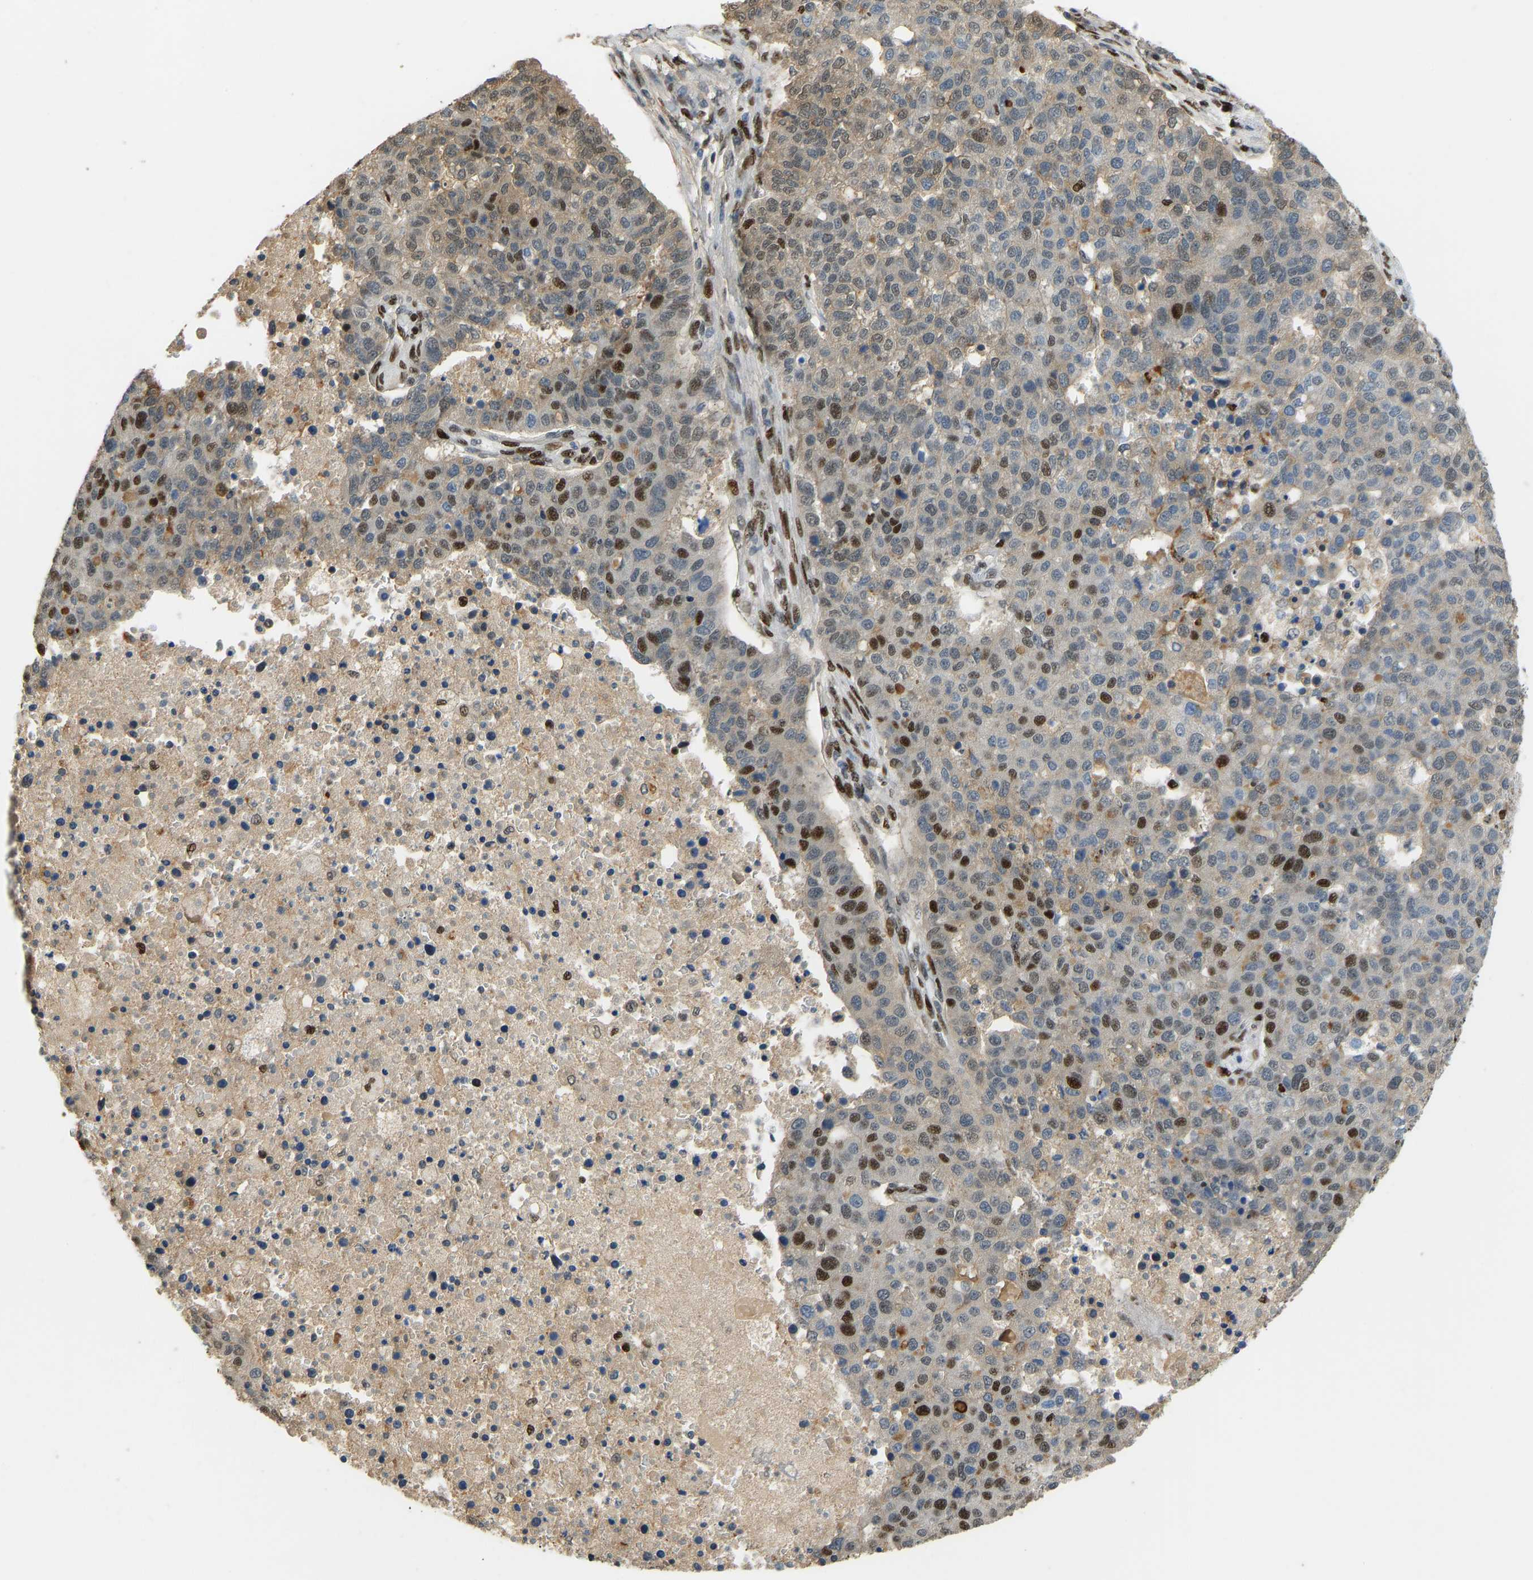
{"staining": {"intensity": "strong", "quantity": "<25%", "location": "nuclear"}, "tissue": "pancreatic cancer", "cell_type": "Tumor cells", "image_type": "cancer", "snomed": [{"axis": "morphology", "description": "Adenocarcinoma, NOS"}, {"axis": "topography", "description": "Pancreas"}], "caption": "IHC staining of adenocarcinoma (pancreatic), which exhibits medium levels of strong nuclear staining in approximately <25% of tumor cells indicating strong nuclear protein expression. The staining was performed using DAB (brown) for protein detection and nuclei were counterstained in hematoxylin (blue).", "gene": "FOXK1", "patient": {"sex": "female", "age": 61}}